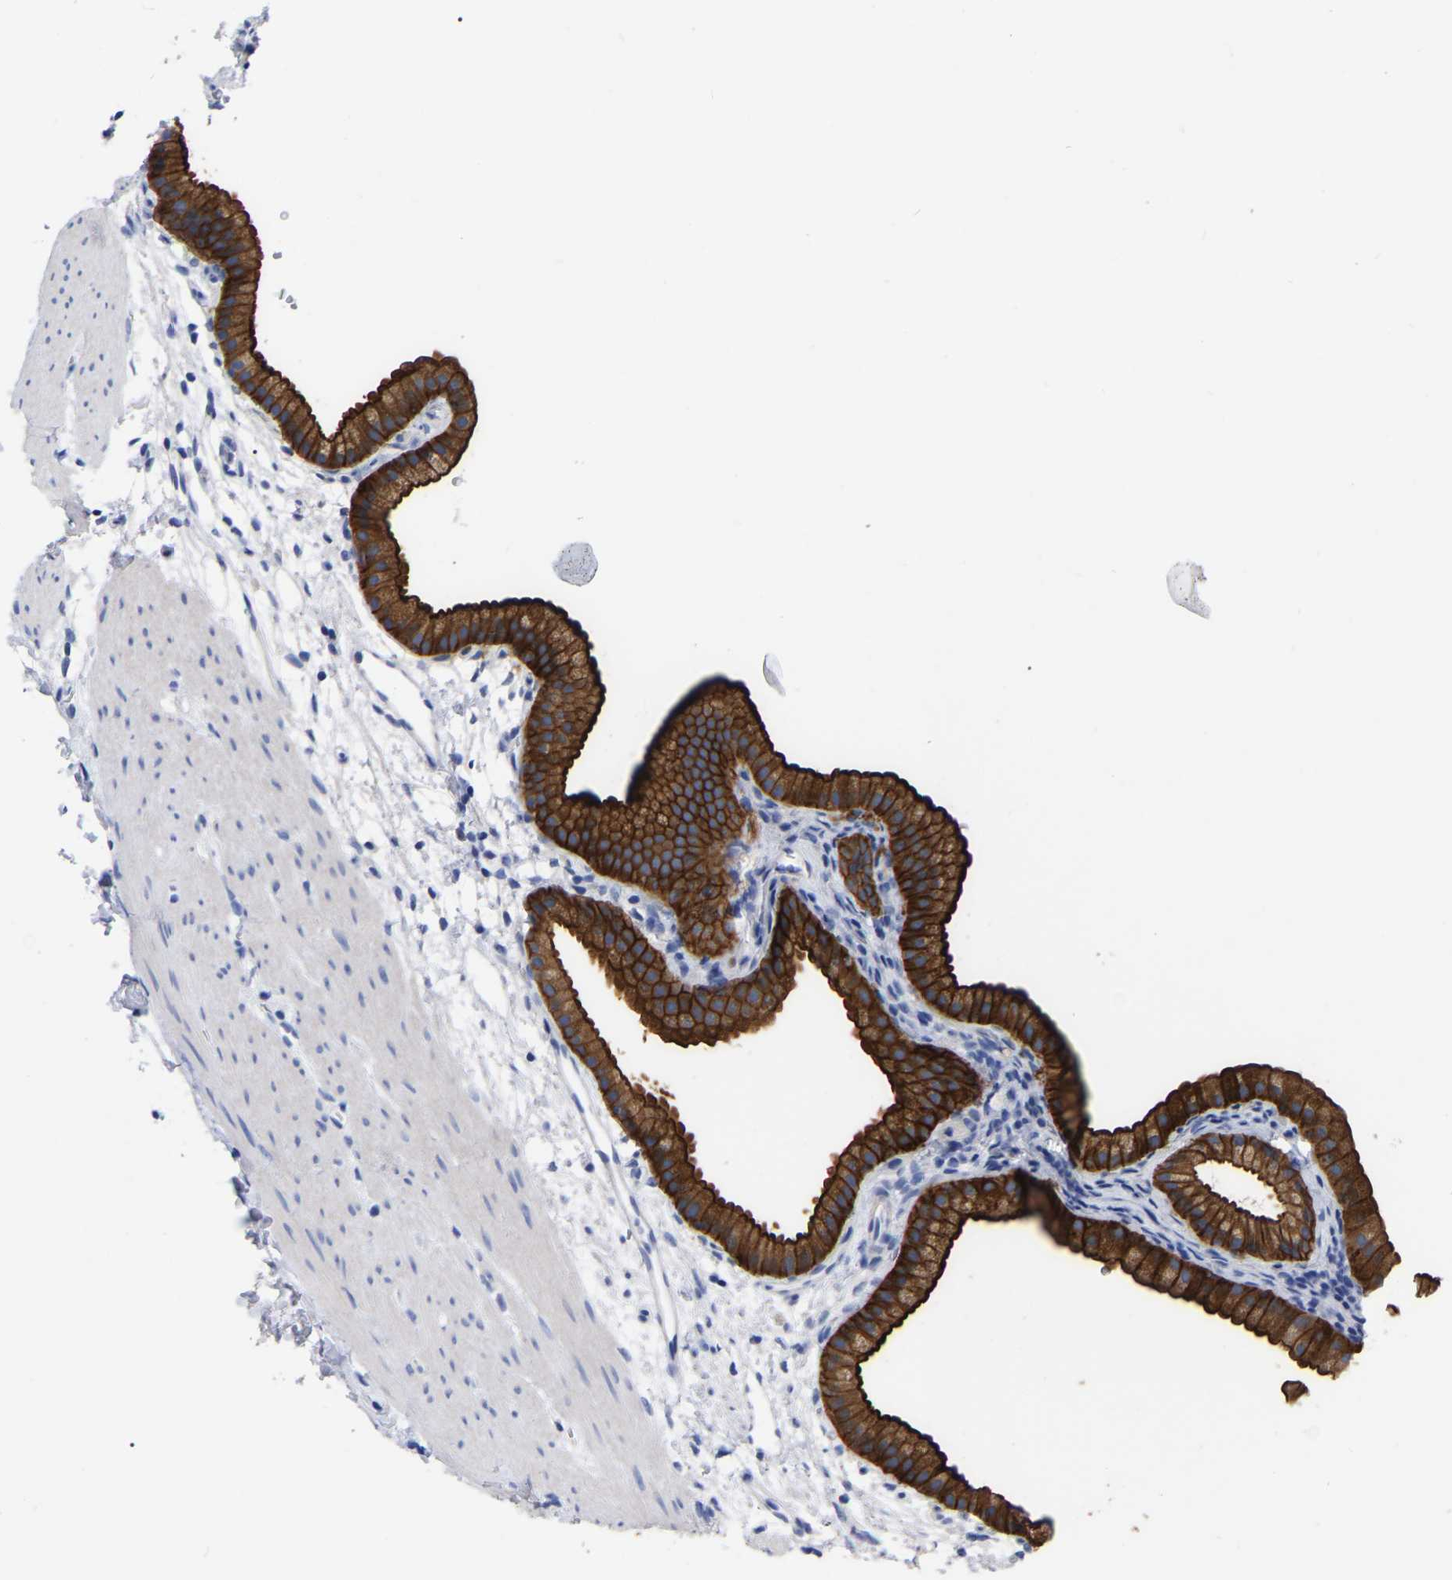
{"staining": {"intensity": "strong", "quantity": ">75%", "location": "cytoplasmic/membranous"}, "tissue": "gallbladder", "cell_type": "Glandular cells", "image_type": "normal", "snomed": [{"axis": "morphology", "description": "Normal tissue, NOS"}, {"axis": "topography", "description": "Gallbladder"}], "caption": "Immunohistochemical staining of unremarkable gallbladder exhibits >75% levels of strong cytoplasmic/membranous protein staining in approximately >75% of glandular cells. (brown staining indicates protein expression, while blue staining denotes nuclei).", "gene": "ANXA13", "patient": {"sex": "female", "age": 64}}